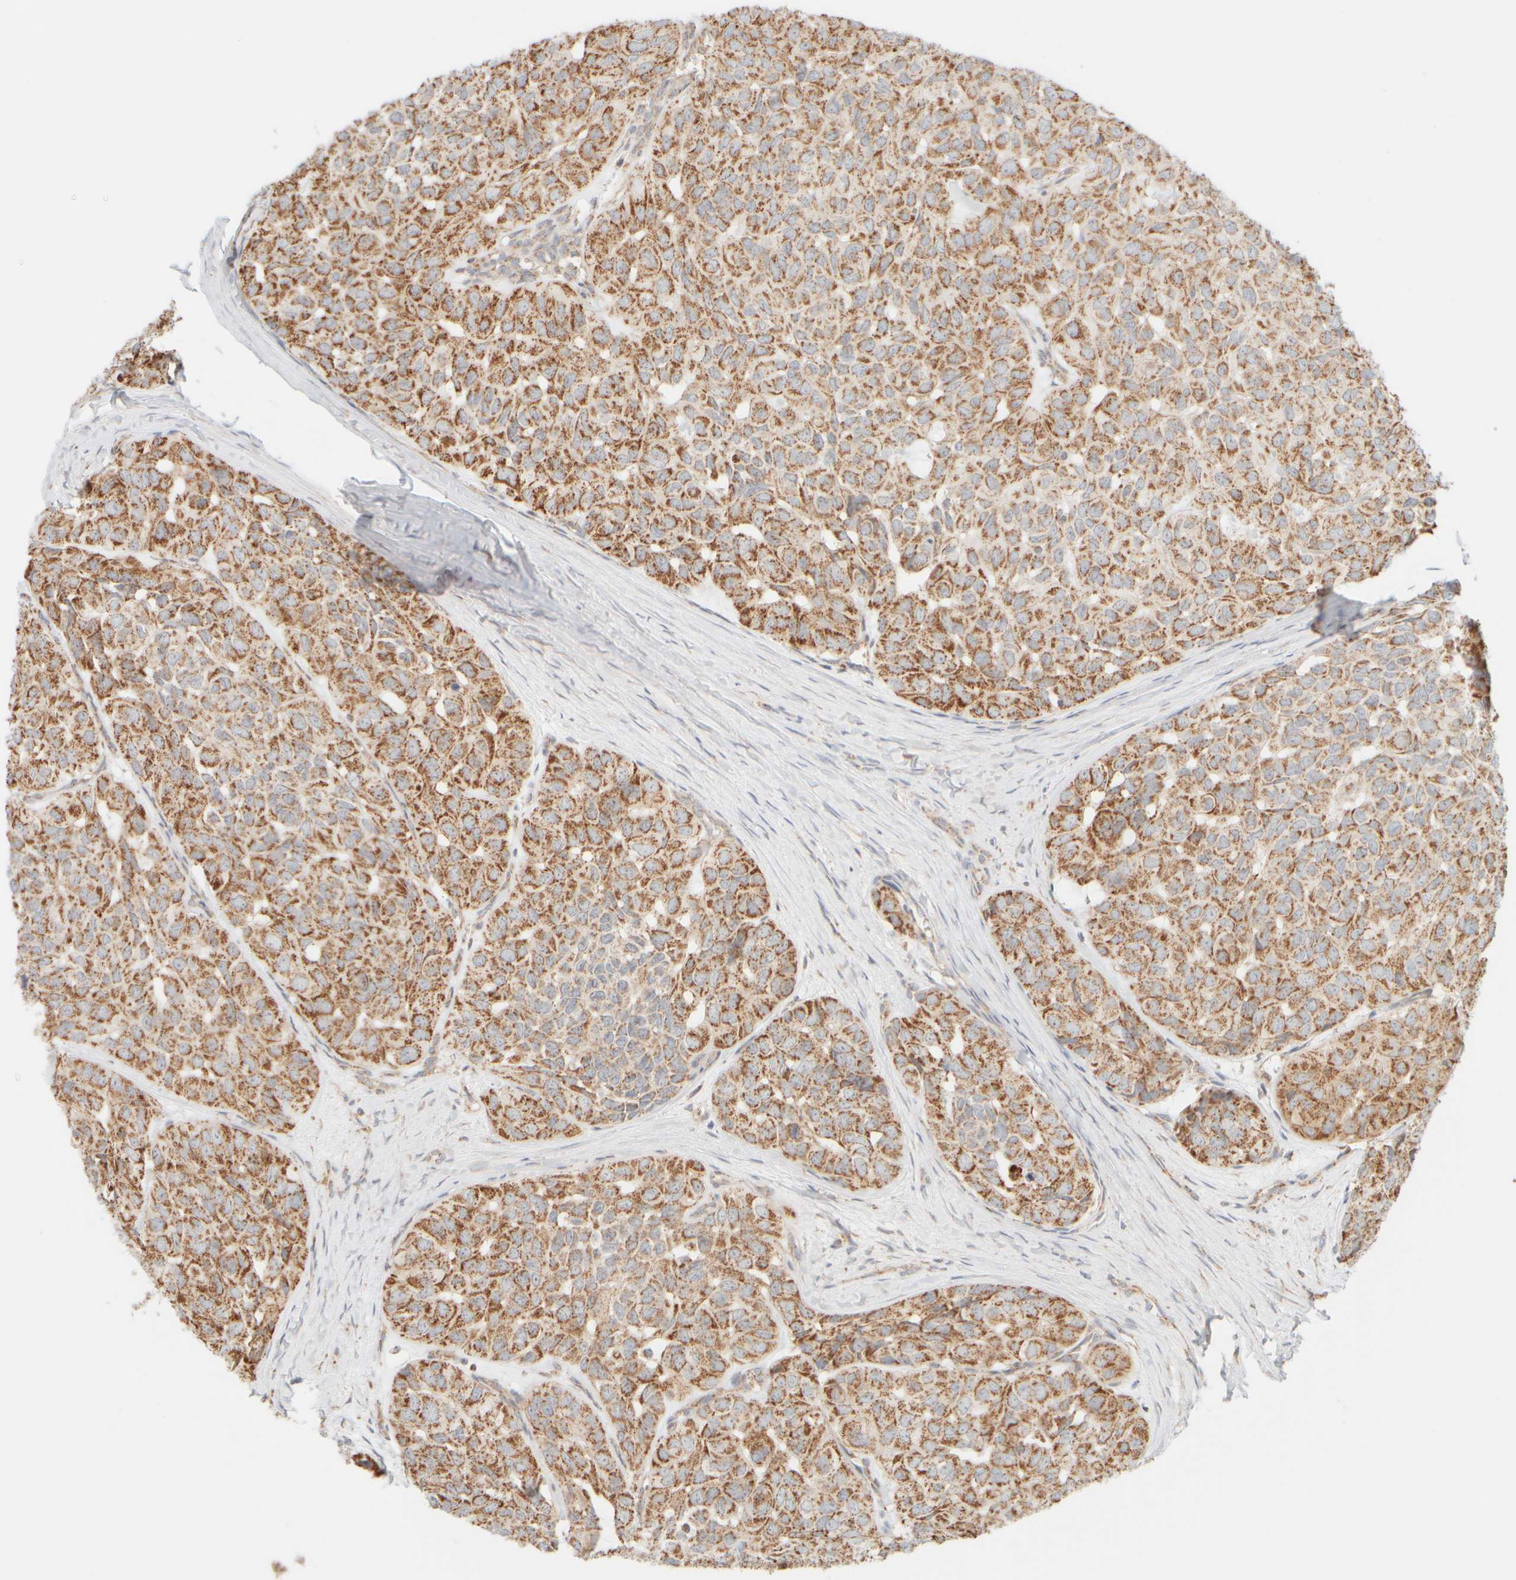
{"staining": {"intensity": "moderate", "quantity": ">75%", "location": "cytoplasmic/membranous"}, "tissue": "head and neck cancer", "cell_type": "Tumor cells", "image_type": "cancer", "snomed": [{"axis": "morphology", "description": "Adenocarcinoma, NOS"}, {"axis": "topography", "description": "Salivary gland, NOS"}, {"axis": "topography", "description": "Head-Neck"}], "caption": "High-power microscopy captured an immunohistochemistry image of adenocarcinoma (head and neck), revealing moderate cytoplasmic/membranous staining in about >75% of tumor cells.", "gene": "APBB2", "patient": {"sex": "female", "age": 76}}